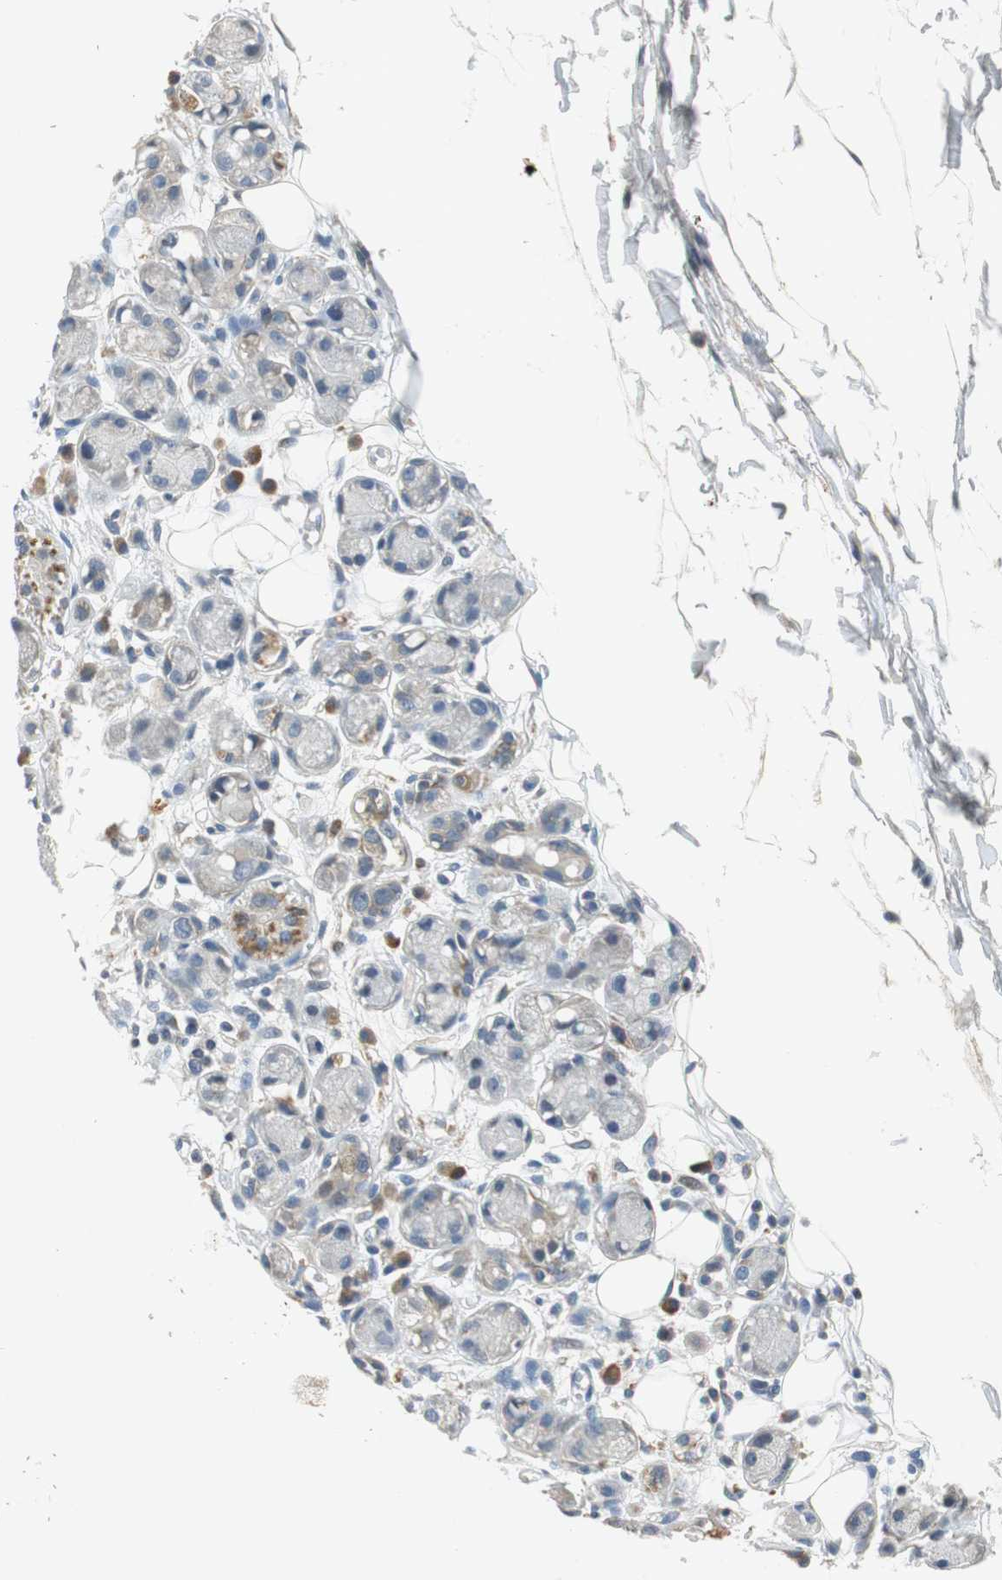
{"staining": {"intensity": "negative", "quantity": "none", "location": "none"}, "tissue": "adipose tissue", "cell_type": "Adipocytes", "image_type": "normal", "snomed": [{"axis": "morphology", "description": "Normal tissue, NOS"}, {"axis": "morphology", "description": "Inflammation, NOS"}, {"axis": "topography", "description": "Vascular tissue"}, {"axis": "topography", "description": "Salivary gland"}], "caption": "This is a photomicrograph of IHC staining of benign adipose tissue, which shows no expression in adipocytes.", "gene": "GLCCI1", "patient": {"sex": "female", "age": 75}}